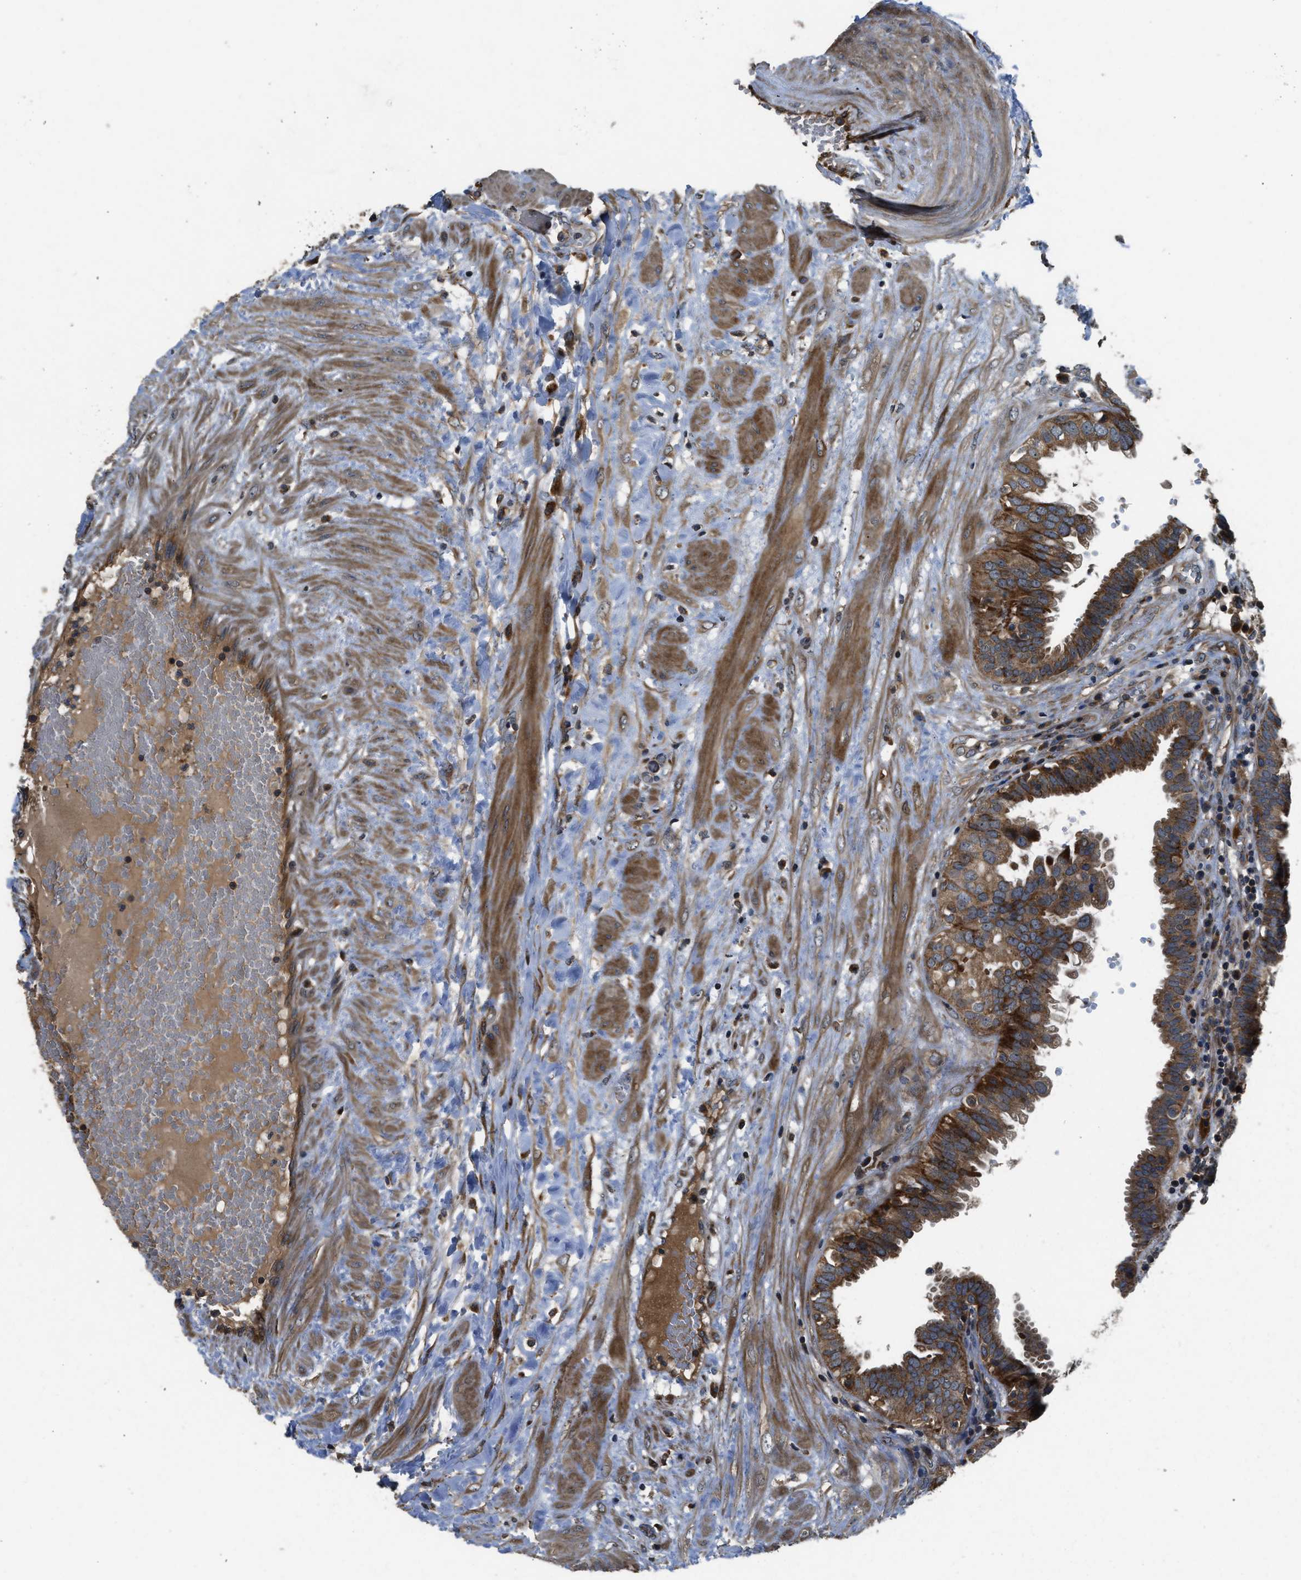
{"staining": {"intensity": "strong", "quantity": ">75%", "location": "cytoplasmic/membranous"}, "tissue": "fallopian tube", "cell_type": "Glandular cells", "image_type": "normal", "snomed": [{"axis": "morphology", "description": "Normal tissue, NOS"}, {"axis": "topography", "description": "Fallopian tube"}, {"axis": "topography", "description": "Placenta"}], "caption": "Immunohistochemical staining of benign fallopian tube reveals high levels of strong cytoplasmic/membranous expression in about >75% of glandular cells. (Stains: DAB in brown, nuclei in blue, Microscopy: brightfield microscopy at high magnification).", "gene": "GGH", "patient": {"sex": "female", "age": 32}}